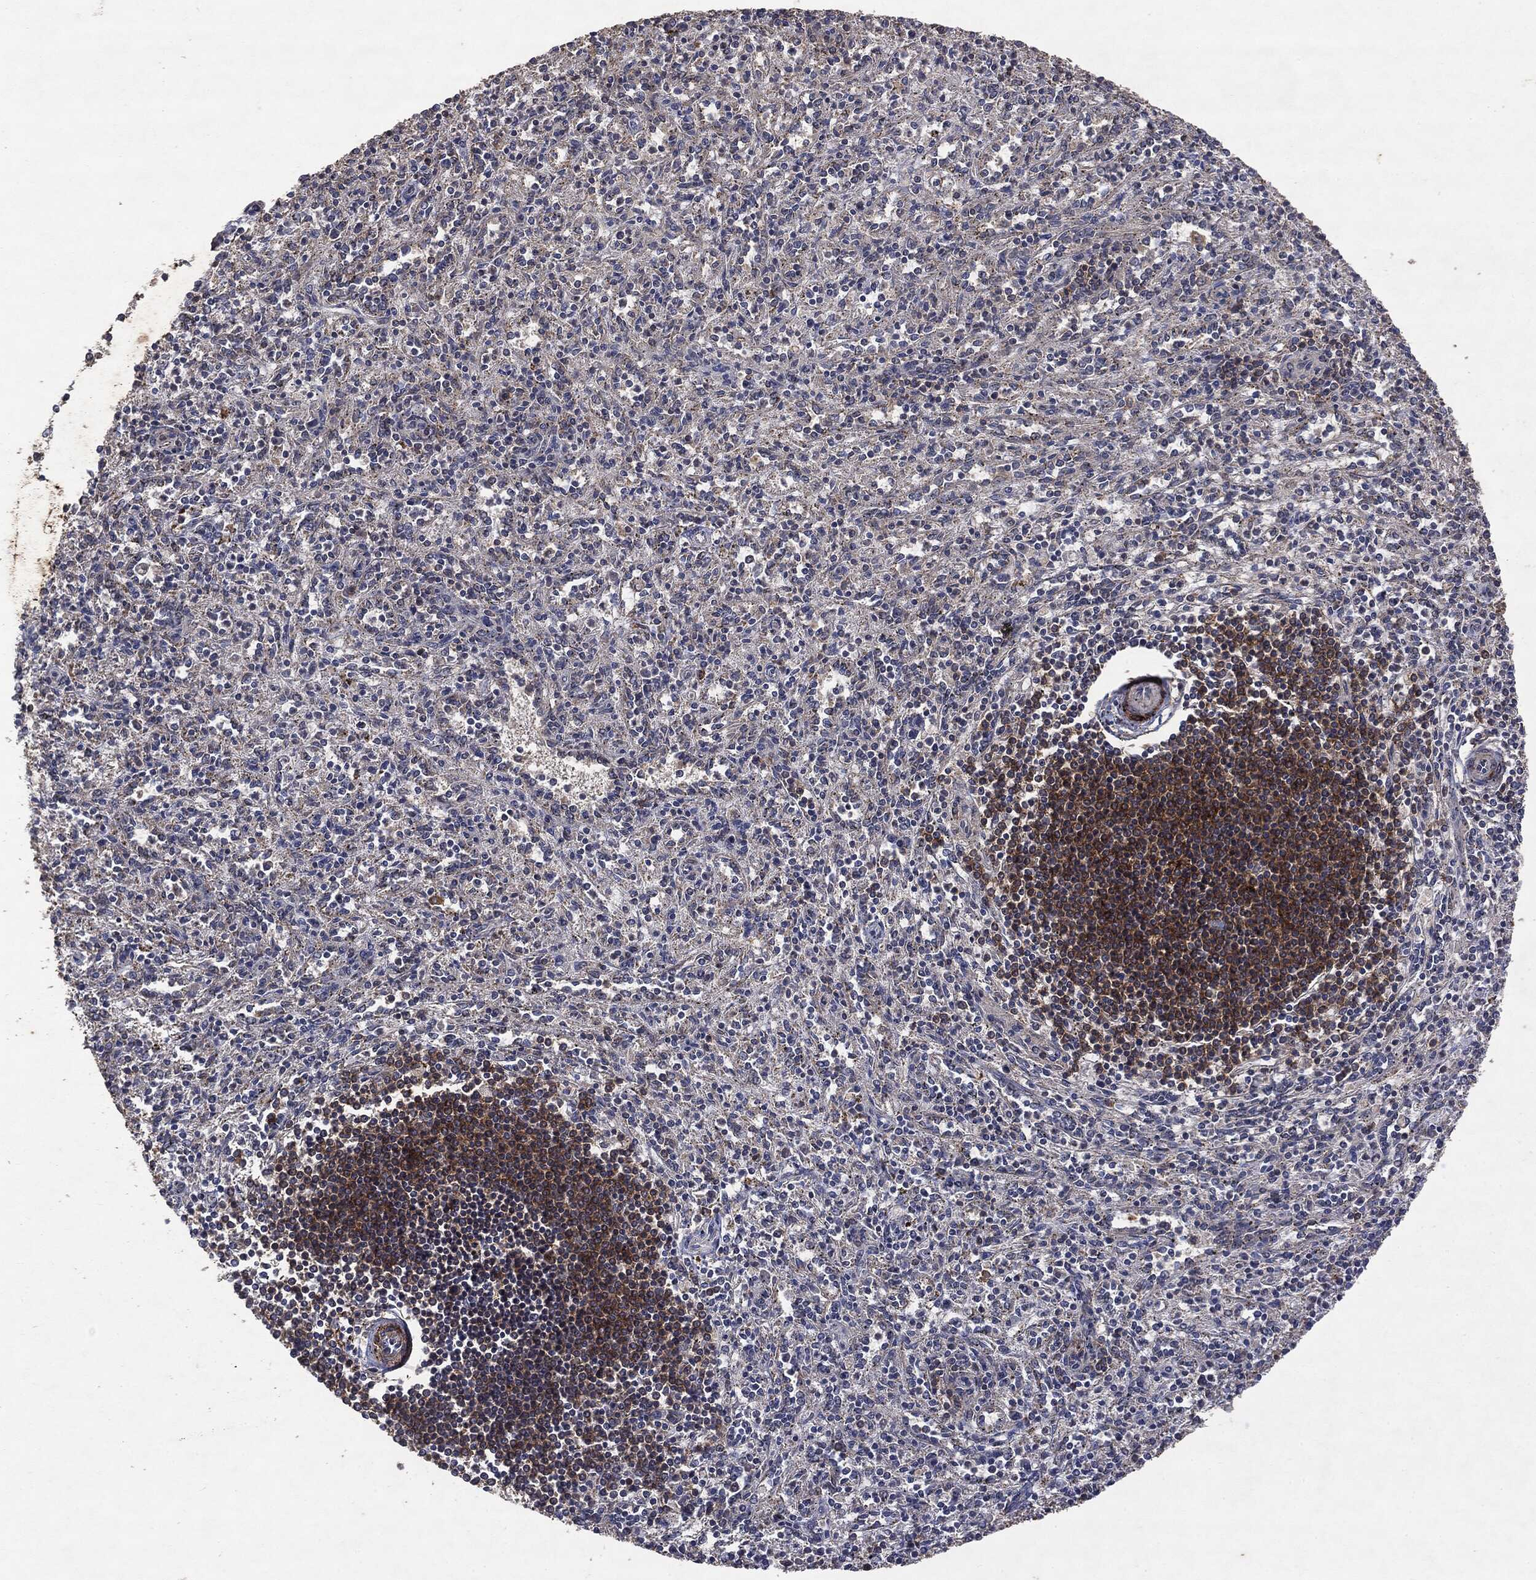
{"staining": {"intensity": "moderate", "quantity": ">75%", "location": "cytoplasmic/membranous"}, "tissue": "spleen", "cell_type": "Cells in red pulp", "image_type": "normal", "snomed": [{"axis": "morphology", "description": "Normal tissue, NOS"}, {"axis": "topography", "description": "Spleen"}], "caption": "This image shows benign spleen stained with immunohistochemistry to label a protein in brown. The cytoplasmic/membranous of cells in red pulp show moderate positivity for the protein. Nuclei are counter-stained blue.", "gene": "PTEN", "patient": {"sex": "male", "age": 69}}